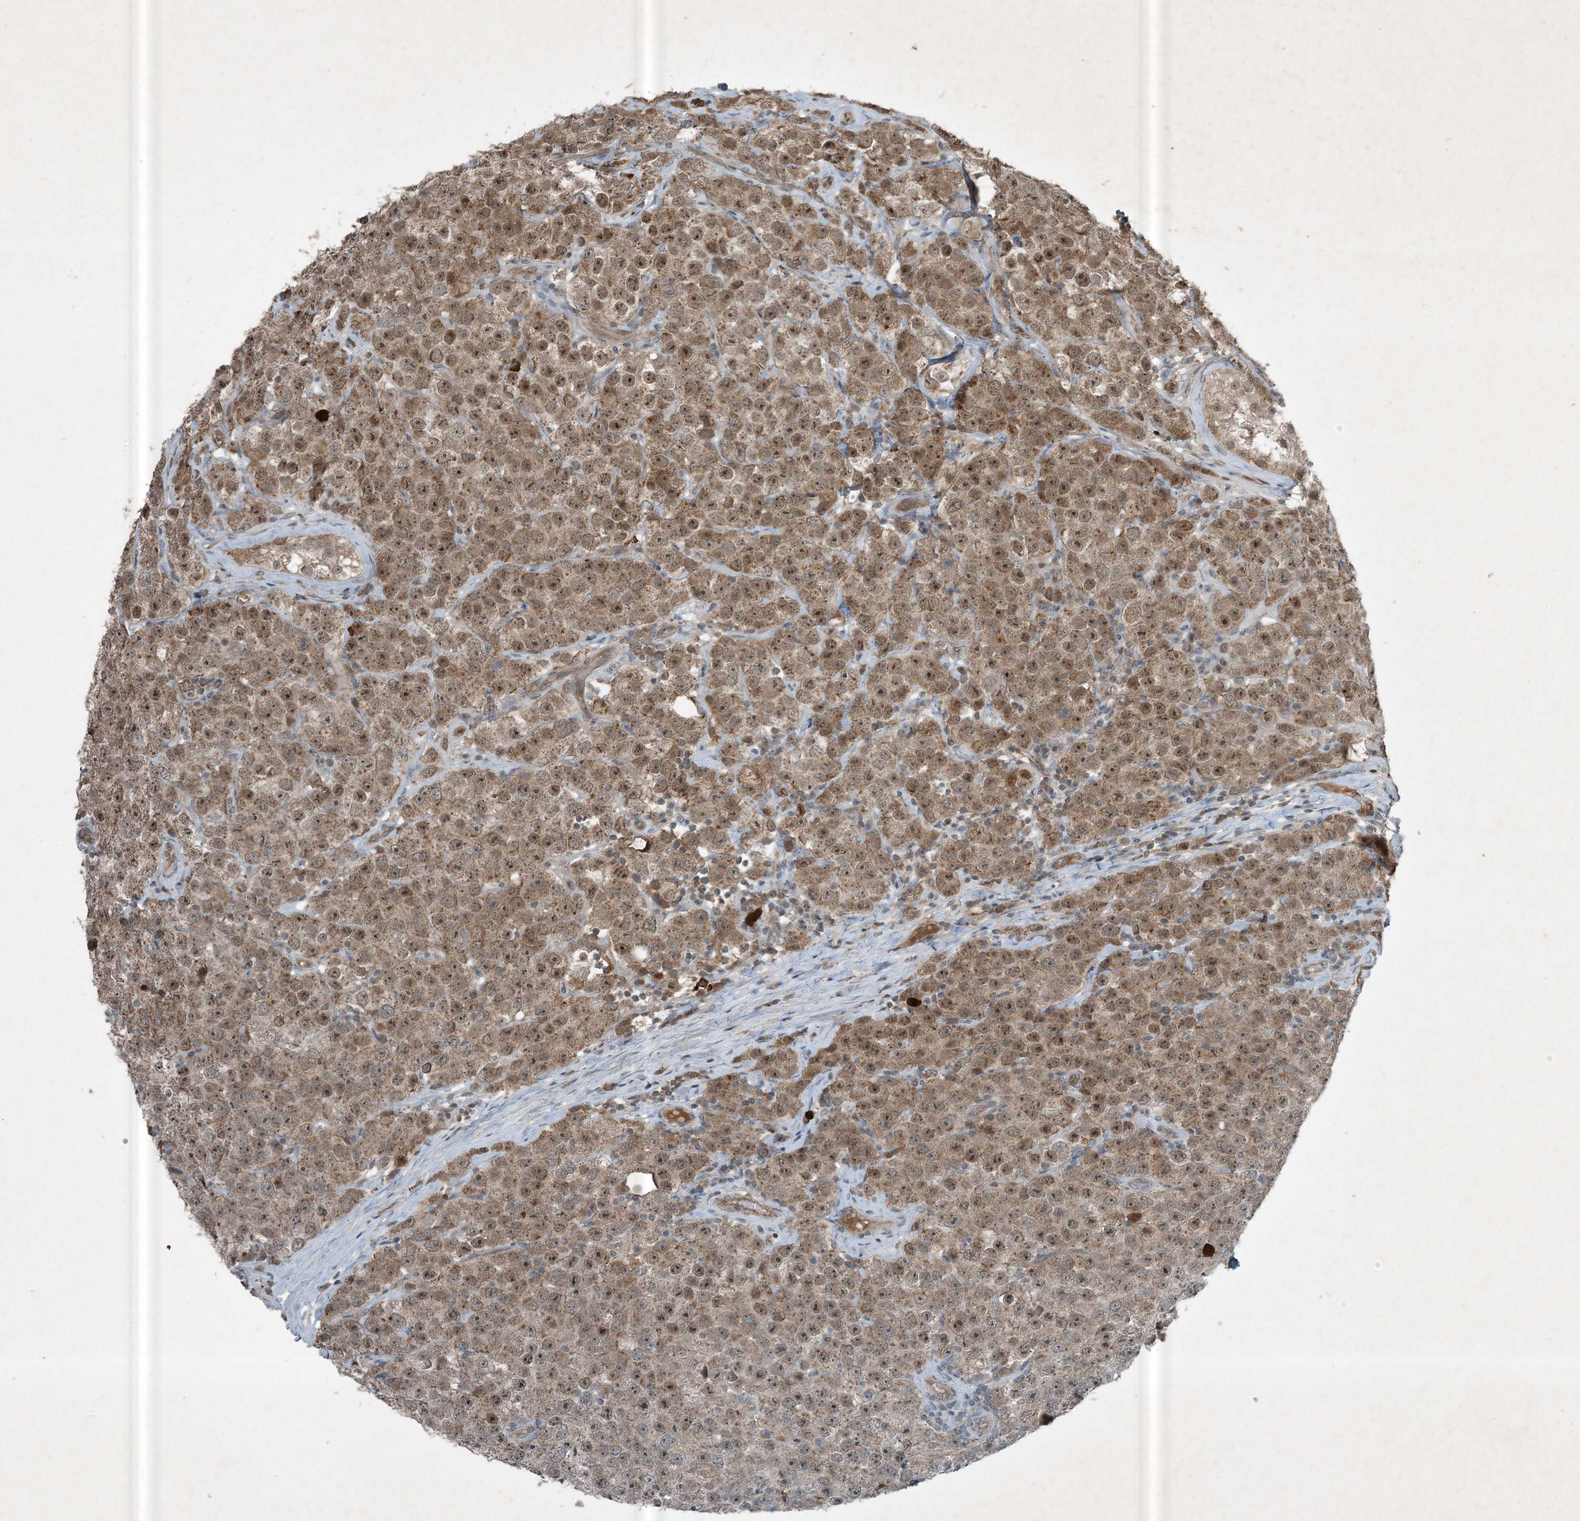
{"staining": {"intensity": "moderate", "quantity": ">75%", "location": "cytoplasmic/membranous,nuclear"}, "tissue": "testis cancer", "cell_type": "Tumor cells", "image_type": "cancer", "snomed": [{"axis": "morphology", "description": "Seminoma, NOS"}, {"axis": "topography", "description": "Testis"}], "caption": "An IHC histopathology image of neoplastic tissue is shown. Protein staining in brown labels moderate cytoplasmic/membranous and nuclear positivity in testis cancer within tumor cells.", "gene": "MDN1", "patient": {"sex": "male", "age": 28}}